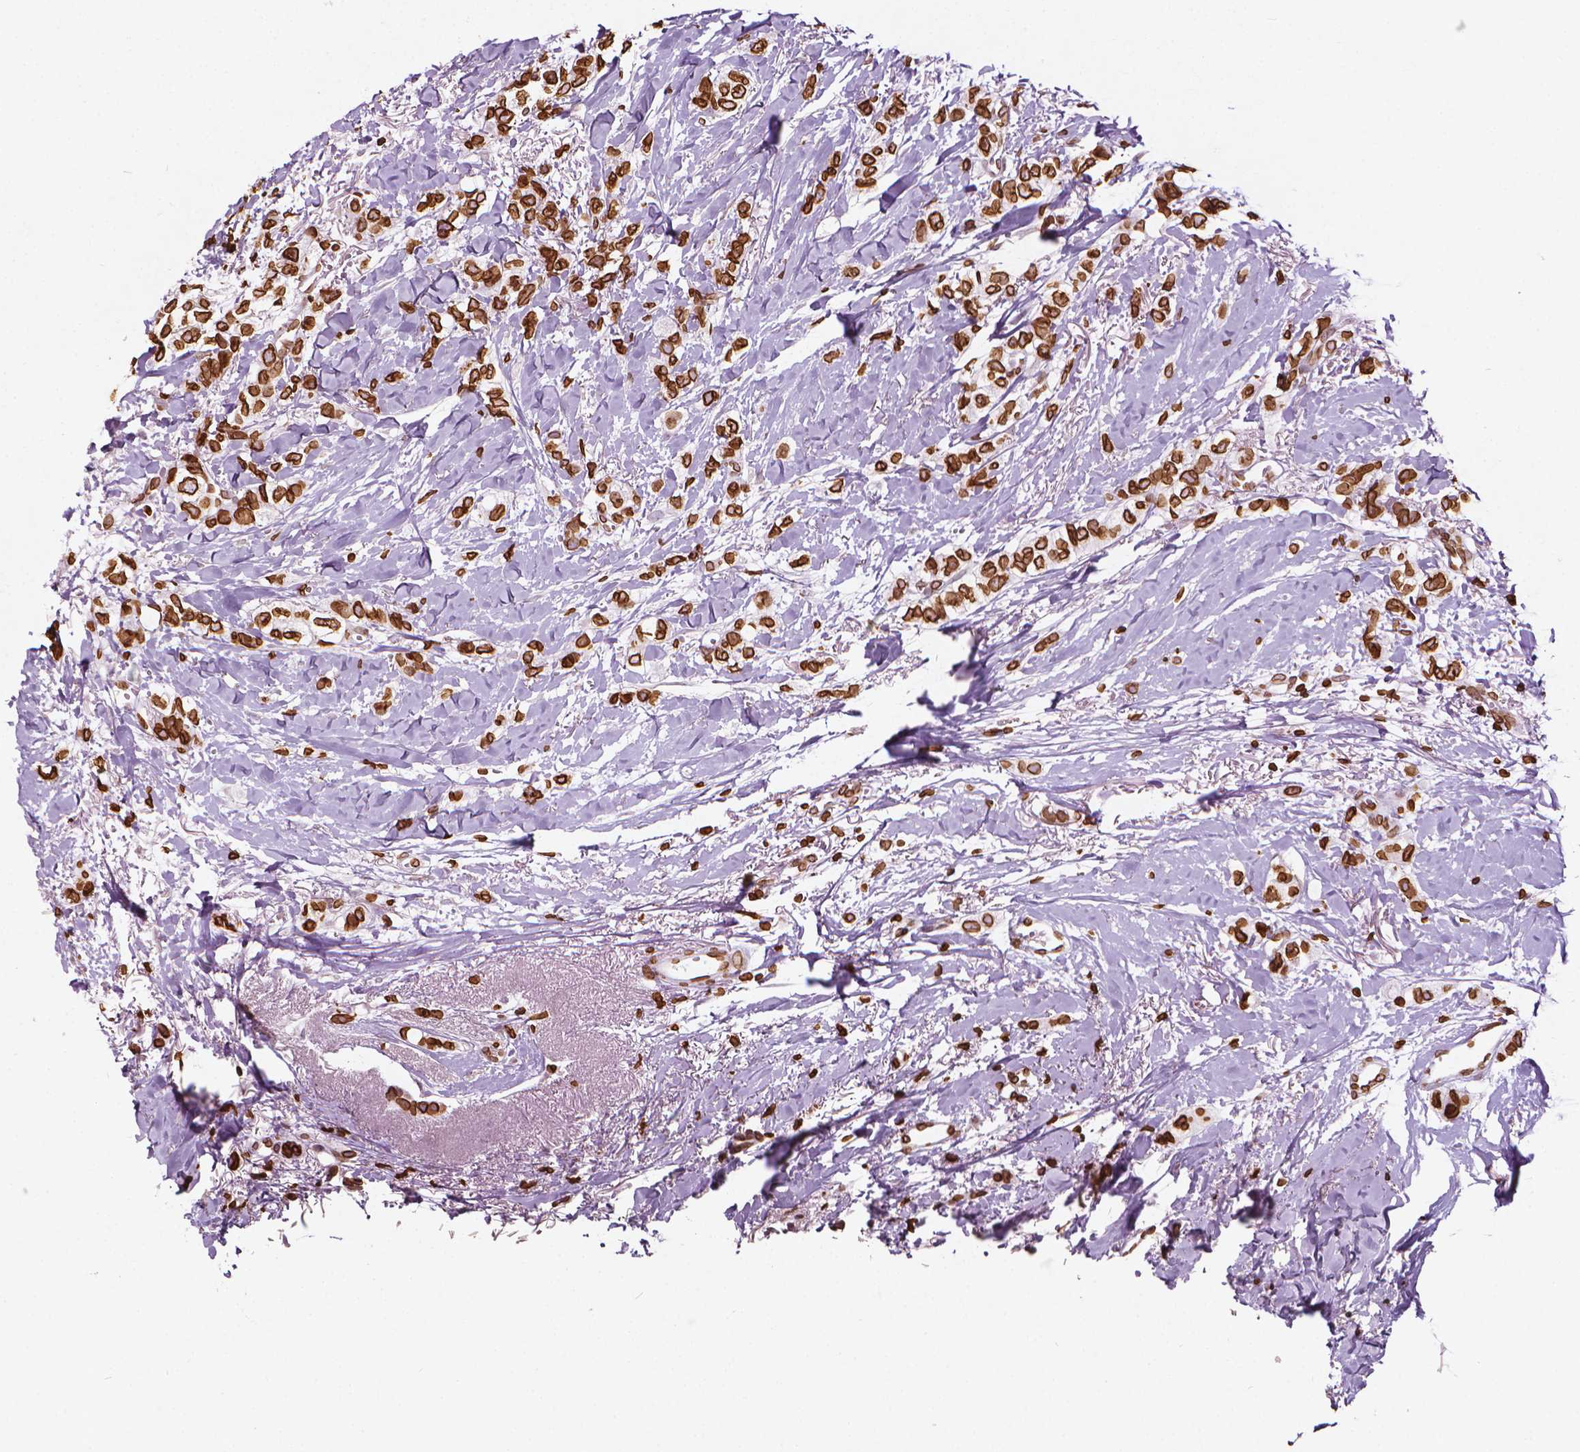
{"staining": {"intensity": "strong", "quantity": ">75%", "location": "cytoplasmic/membranous,nuclear"}, "tissue": "breast cancer", "cell_type": "Tumor cells", "image_type": "cancer", "snomed": [{"axis": "morphology", "description": "Duct carcinoma"}, {"axis": "topography", "description": "Breast"}], "caption": "A brown stain highlights strong cytoplasmic/membranous and nuclear positivity of a protein in human breast cancer (invasive ductal carcinoma) tumor cells.", "gene": "LMNB1", "patient": {"sex": "female", "age": 85}}